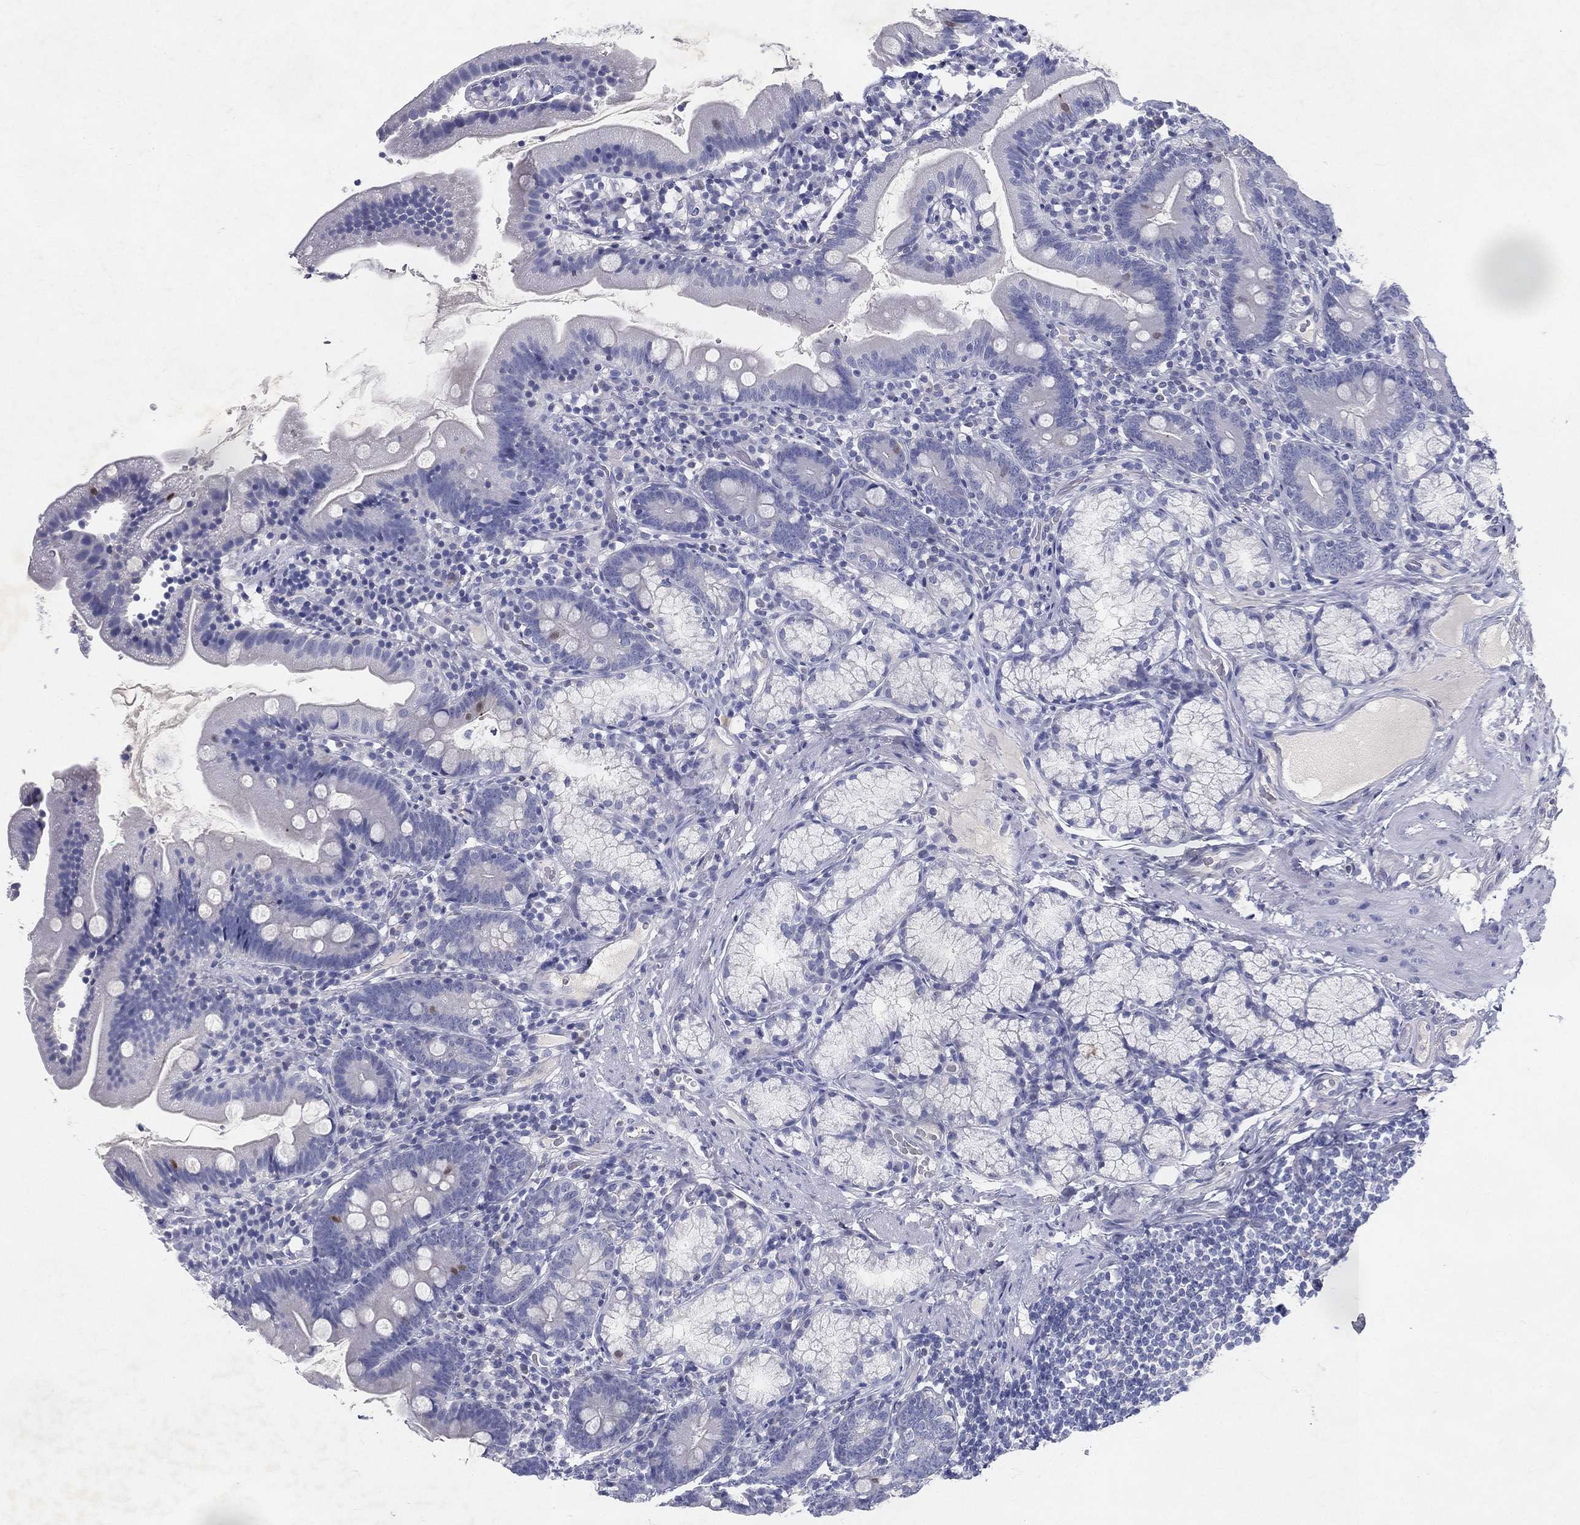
{"staining": {"intensity": "negative", "quantity": "none", "location": "none"}, "tissue": "duodenum", "cell_type": "Glandular cells", "image_type": "normal", "snomed": [{"axis": "morphology", "description": "Normal tissue, NOS"}, {"axis": "topography", "description": "Duodenum"}], "caption": "Duodenum stained for a protein using immunohistochemistry (IHC) reveals no staining glandular cells.", "gene": "RGS13", "patient": {"sex": "female", "age": 67}}